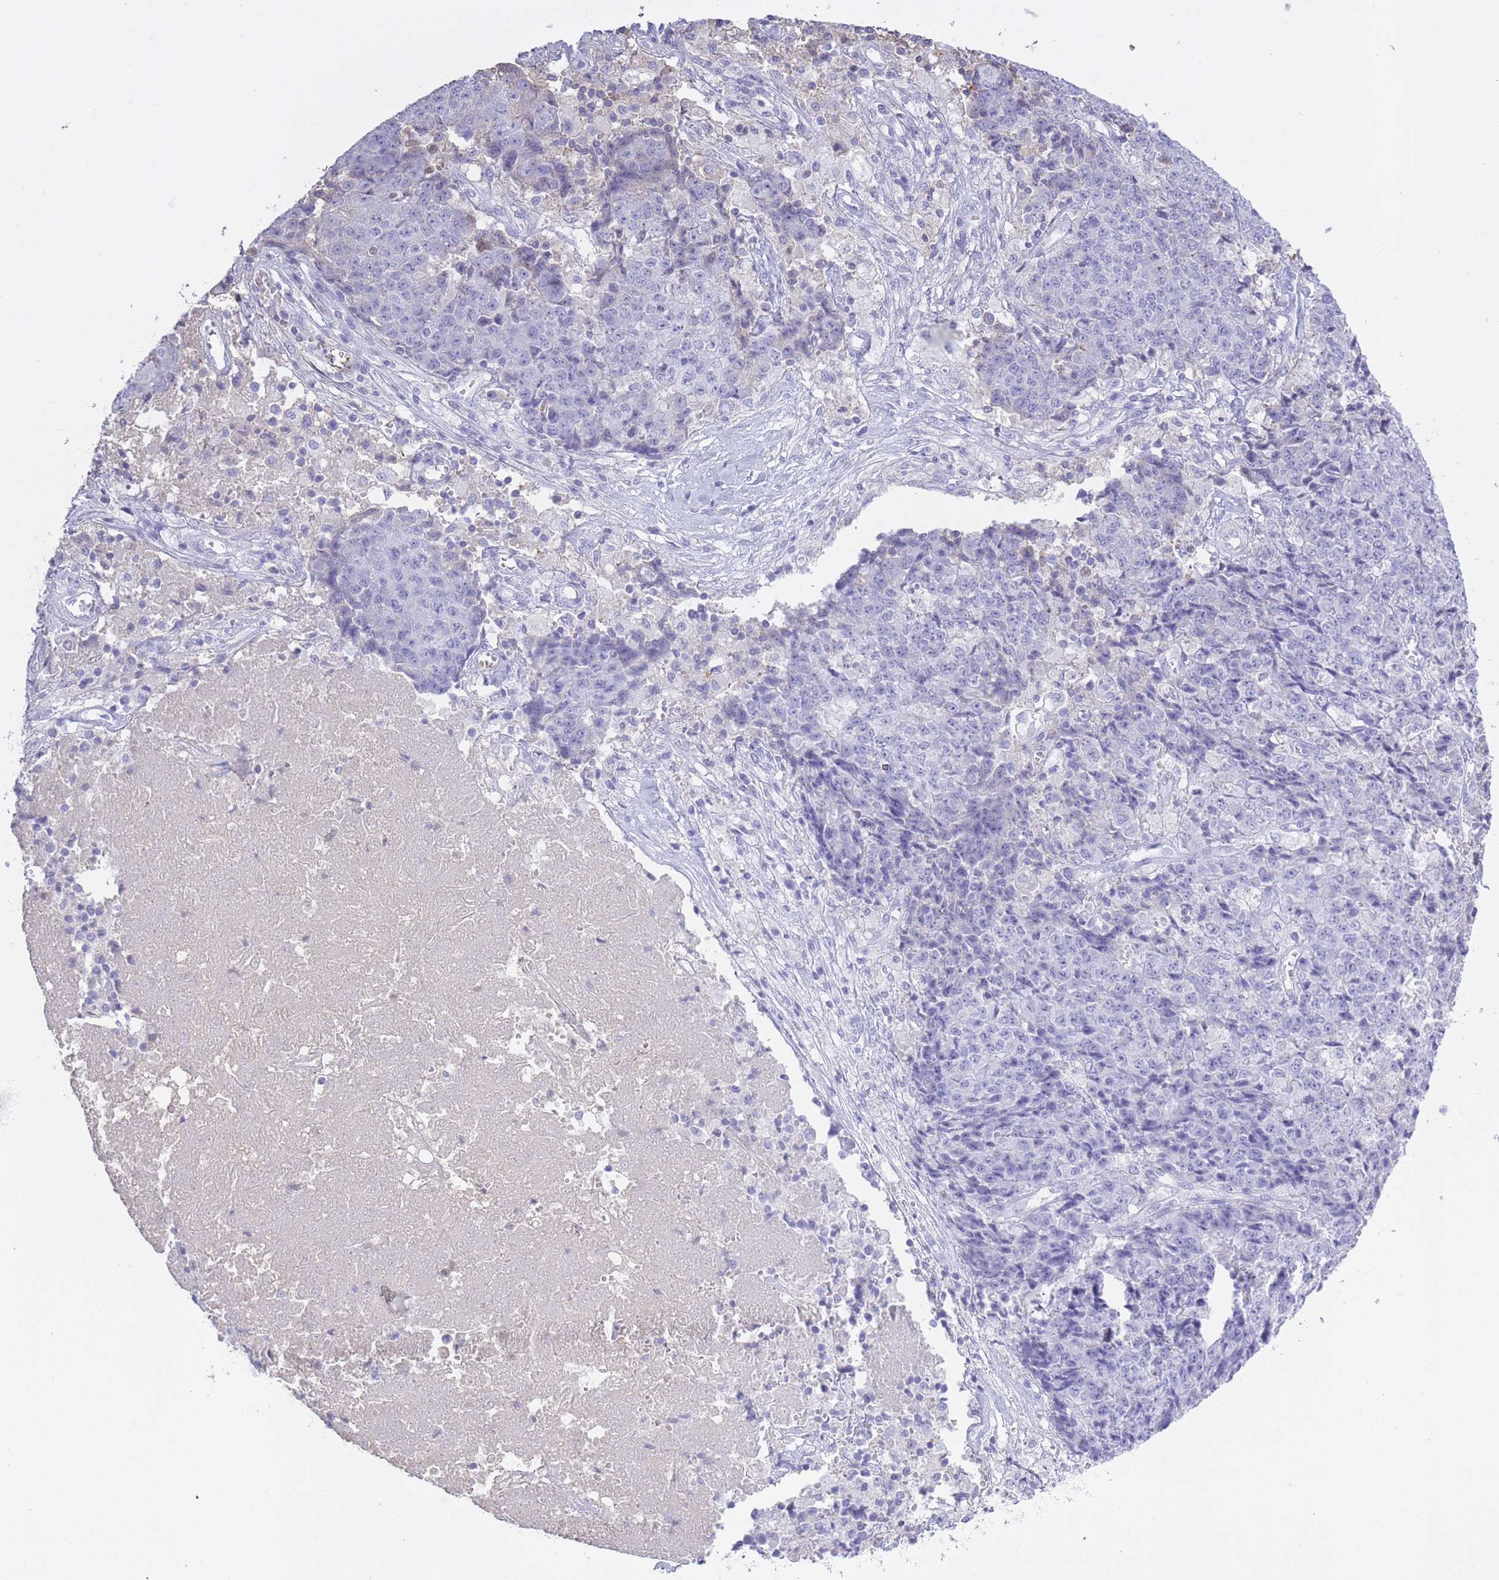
{"staining": {"intensity": "negative", "quantity": "none", "location": "none"}, "tissue": "ovarian cancer", "cell_type": "Tumor cells", "image_type": "cancer", "snomed": [{"axis": "morphology", "description": "Carcinoma, endometroid"}, {"axis": "topography", "description": "Ovary"}], "caption": "Tumor cells are negative for protein expression in human ovarian endometroid carcinoma.", "gene": "AP3S2", "patient": {"sex": "female", "age": 42}}